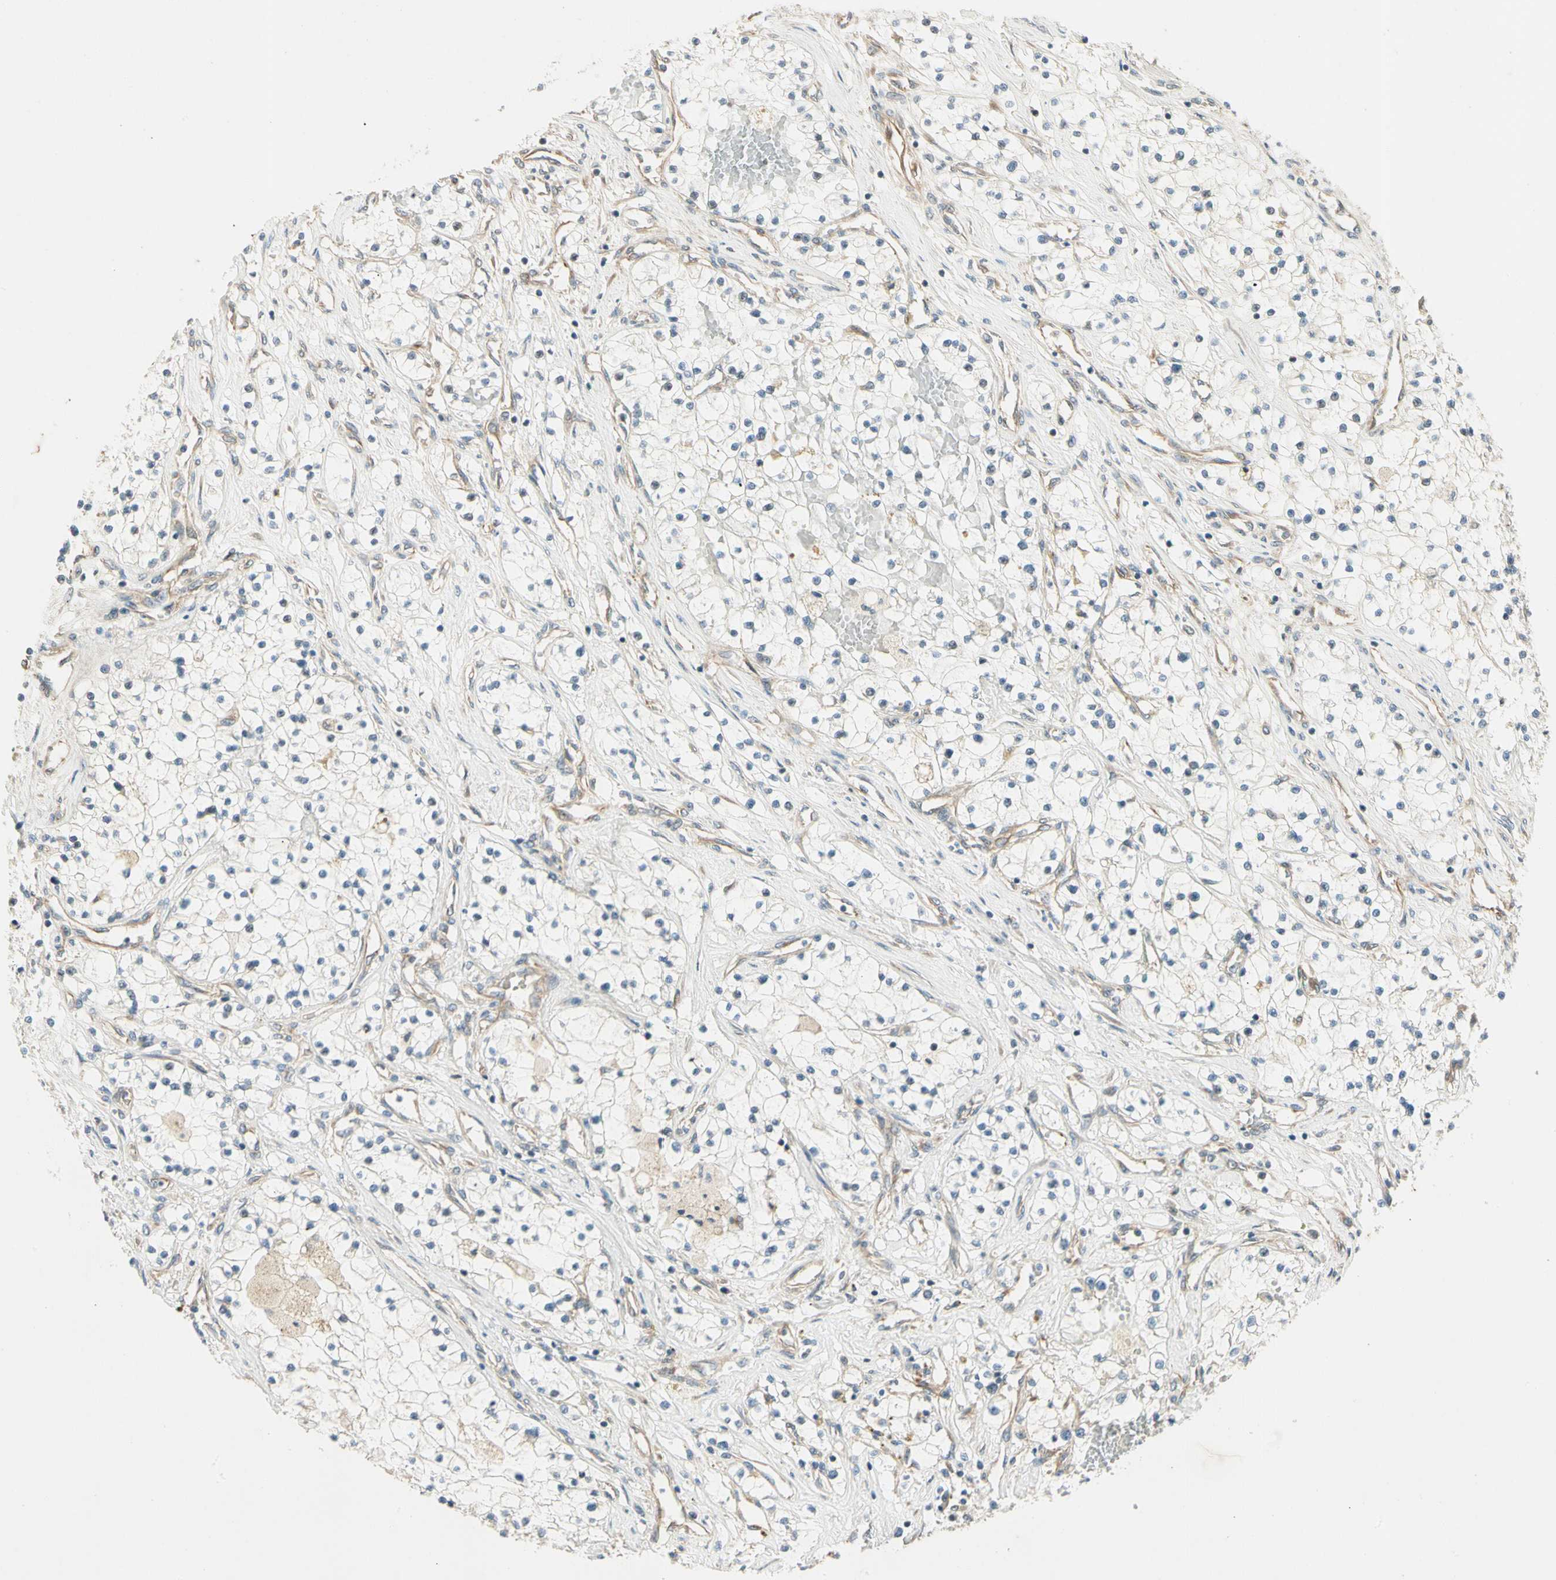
{"staining": {"intensity": "weak", "quantity": "<25%", "location": "cytoplasmic/membranous"}, "tissue": "renal cancer", "cell_type": "Tumor cells", "image_type": "cancer", "snomed": [{"axis": "morphology", "description": "Adenocarcinoma, NOS"}, {"axis": "topography", "description": "Kidney"}], "caption": "There is no significant expression in tumor cells of renal cancer.", "gene": "ROCK2", "patient": {"sex": "male", "age": 68}}